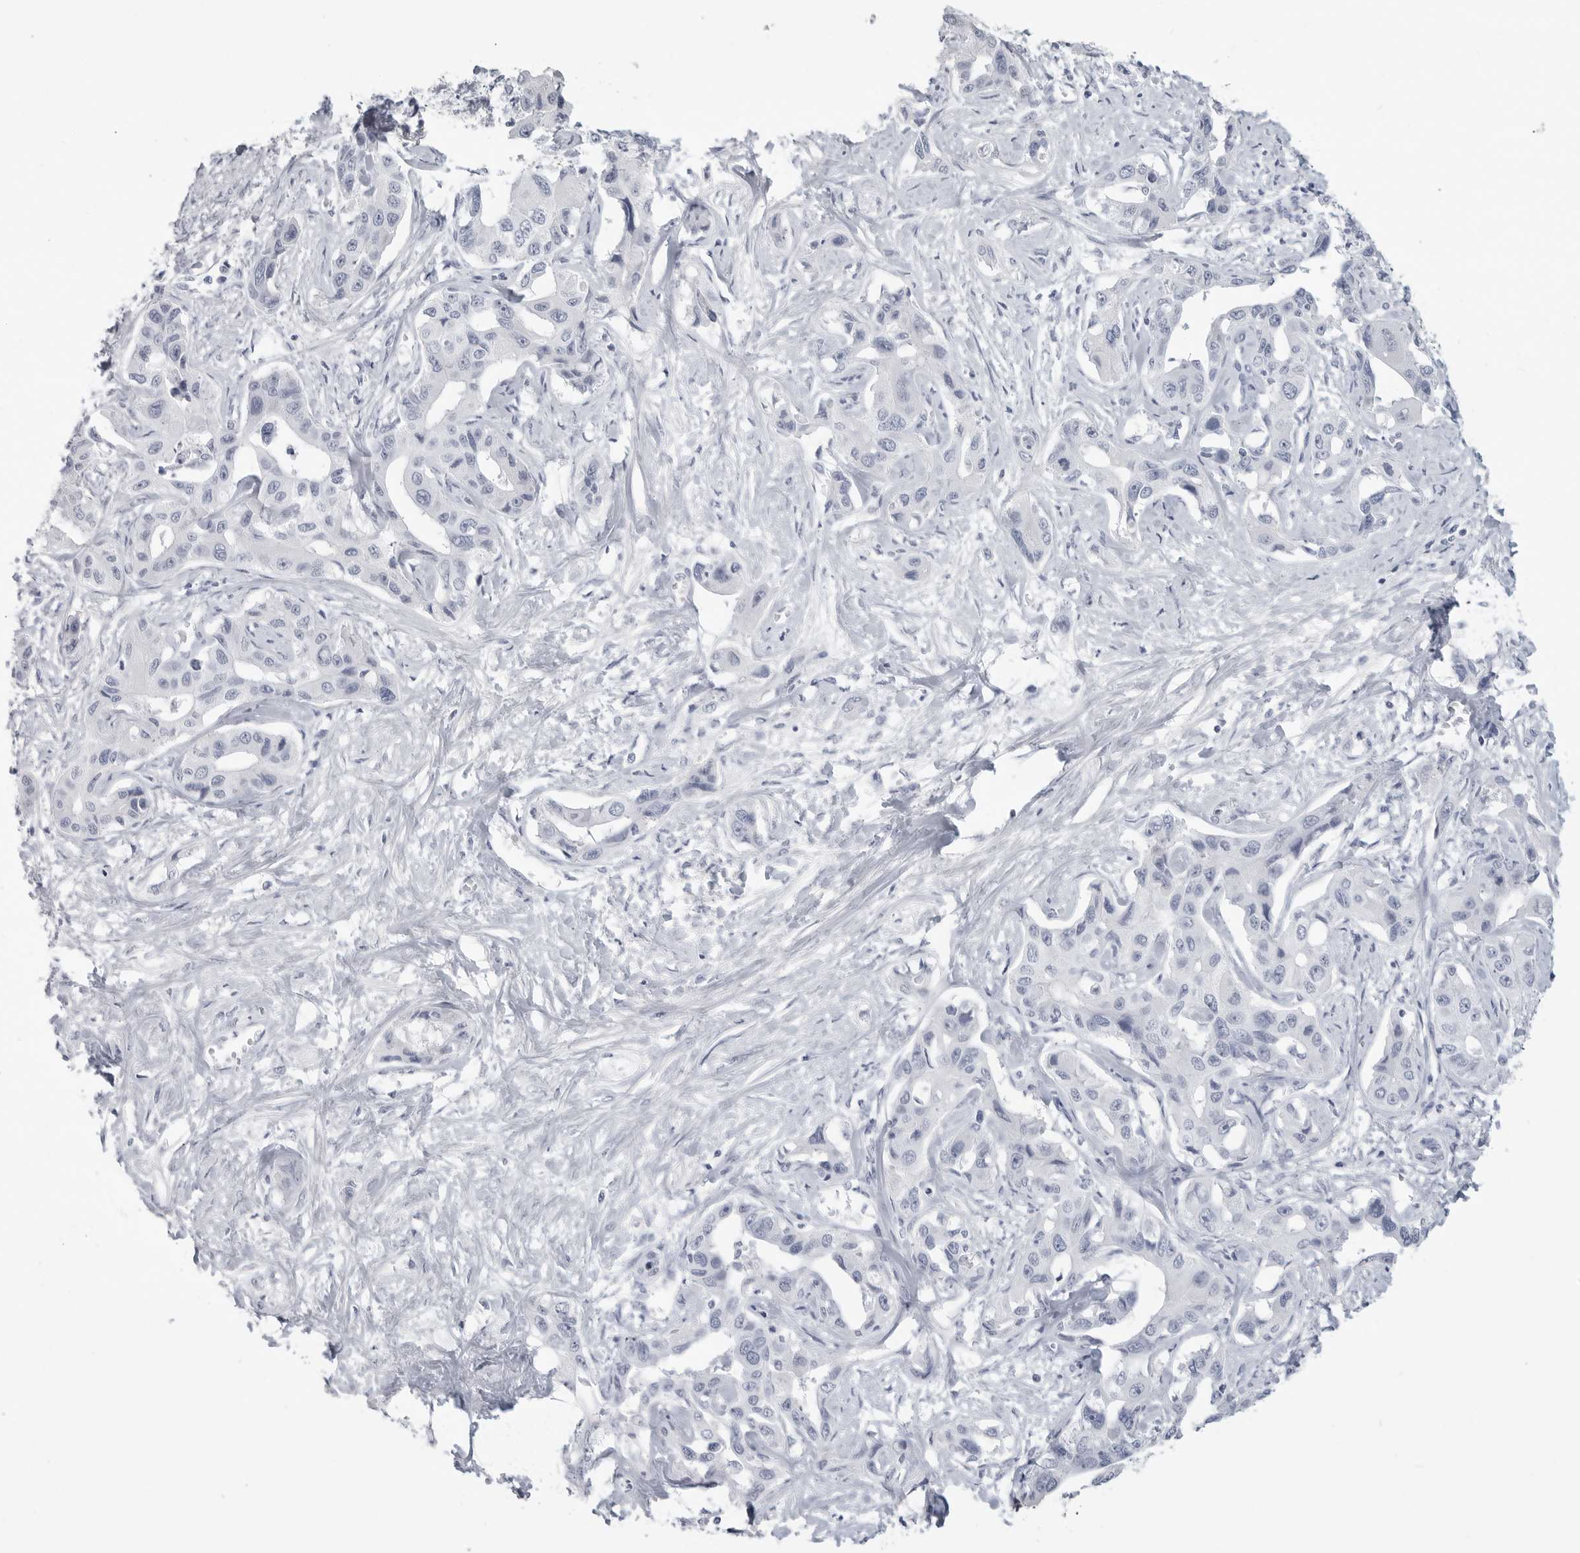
{"staining": {"intensity": "negative", "quantity": "none", "location": "none"}, "tissue": "liver cancer", "cell_type": "Tumor cells", "image_type": "cancer", "snomed": [{"axis": "morphology", "description": "Cholangiocarcinoma"}, {"axis": "topography", "description": "Liver"}], "caption": "DAB (3,3'-diaminobenzidine) immunohistochemical staining of liver cancer exhibits no significant staining in tumor cells.", "gene": "LY6D", "patient": {"sex": "male", "age": 59}}